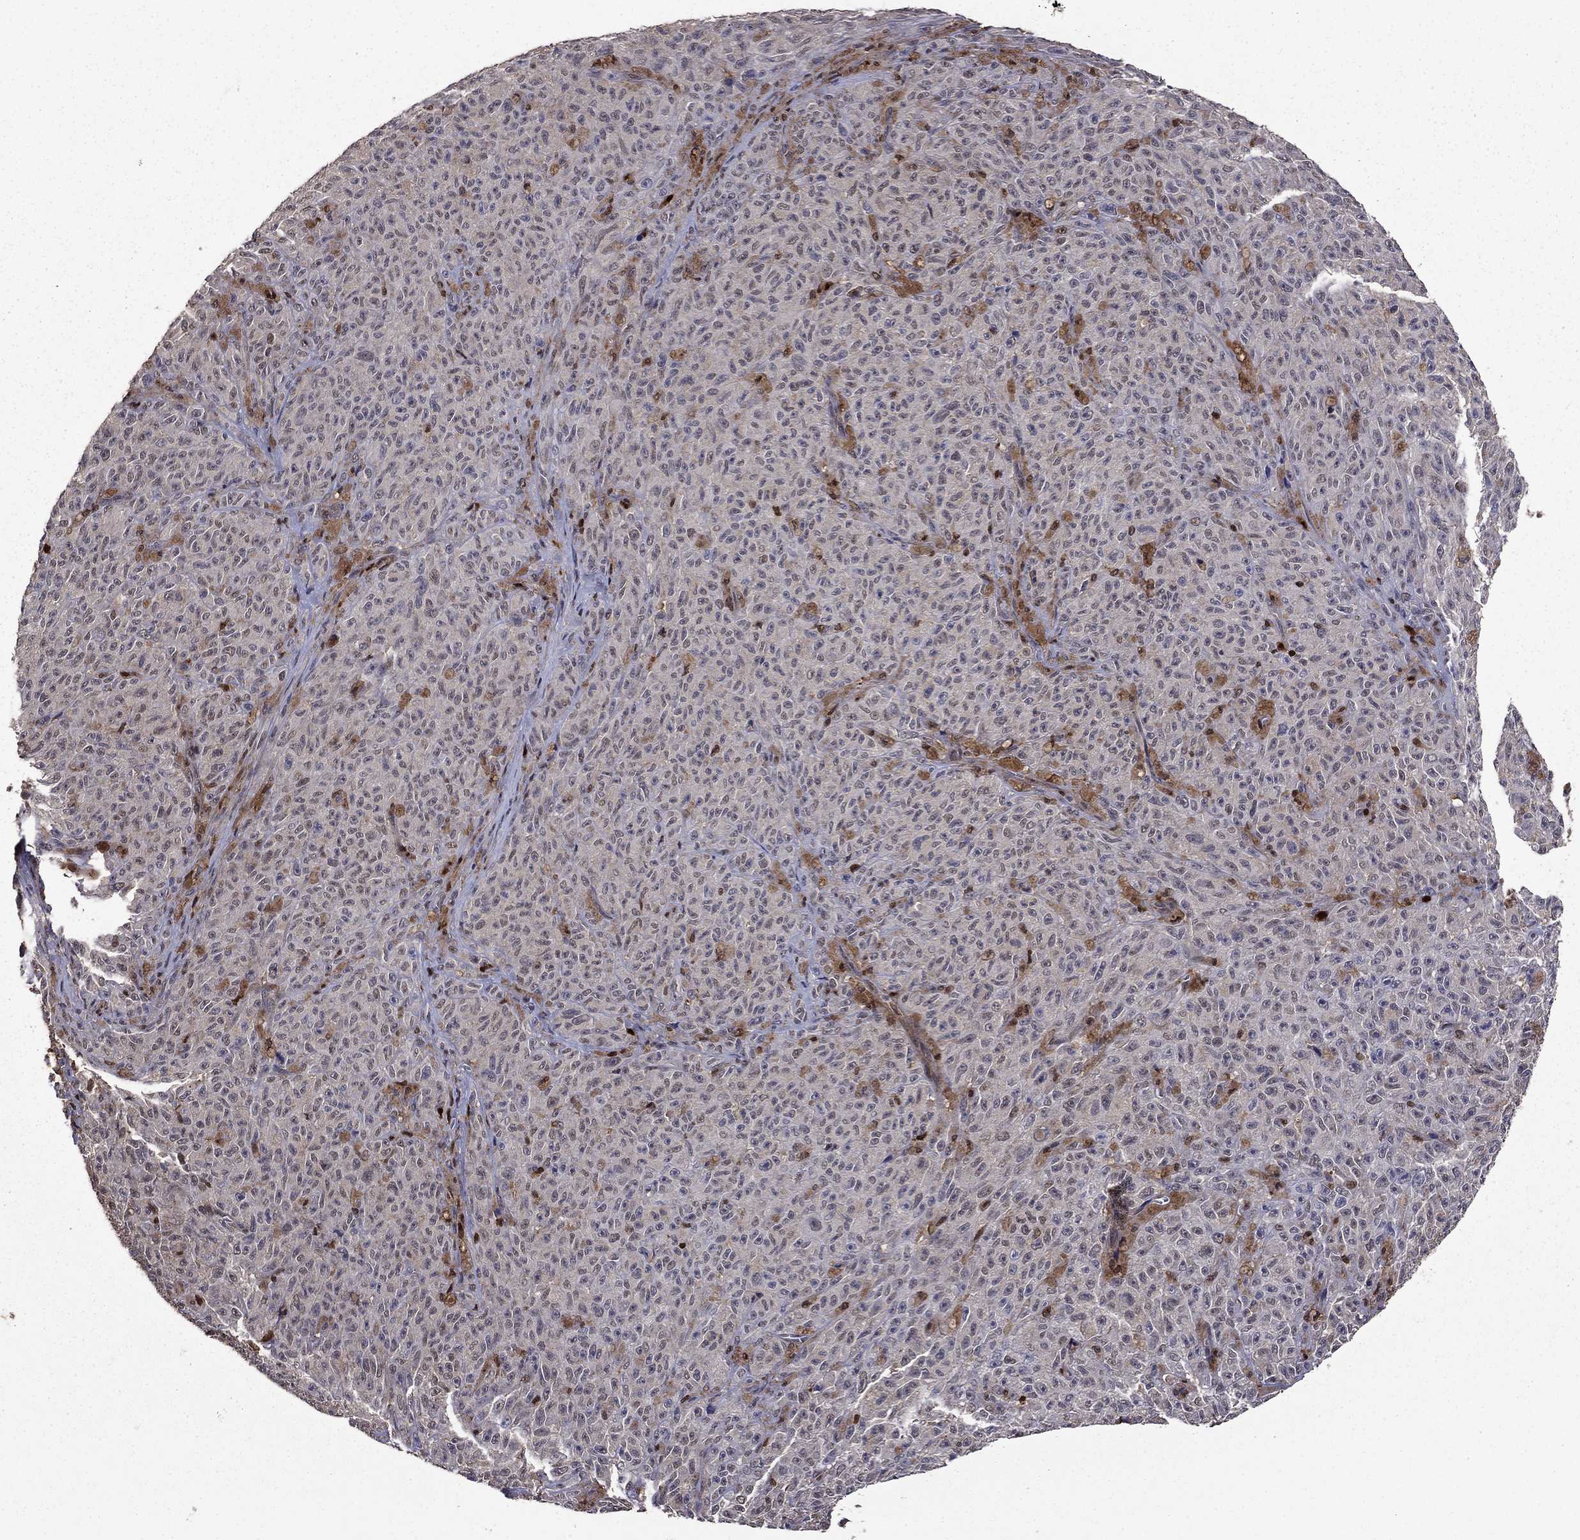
{"staining": {"intensity": "weak", "quantity": "25%-75%", "location": "cytoplasmic/membranous"}, "tissue": "melanoma", "cell_type": "Tumor cells", "image_type": "cancer", "snomed": [{"axis": "morphology", "description": "Malignant melanoma, NOS"}, {"axis": "topography", "description": "Skin"}], "caption": "Protein analysis of melanoma tissue shows weak cytoplasmic/membranous staining in approximately 25%-75% of tumor cells.", "gene": "APPBP2", "patient": {"sex": "female", "age": 82}}